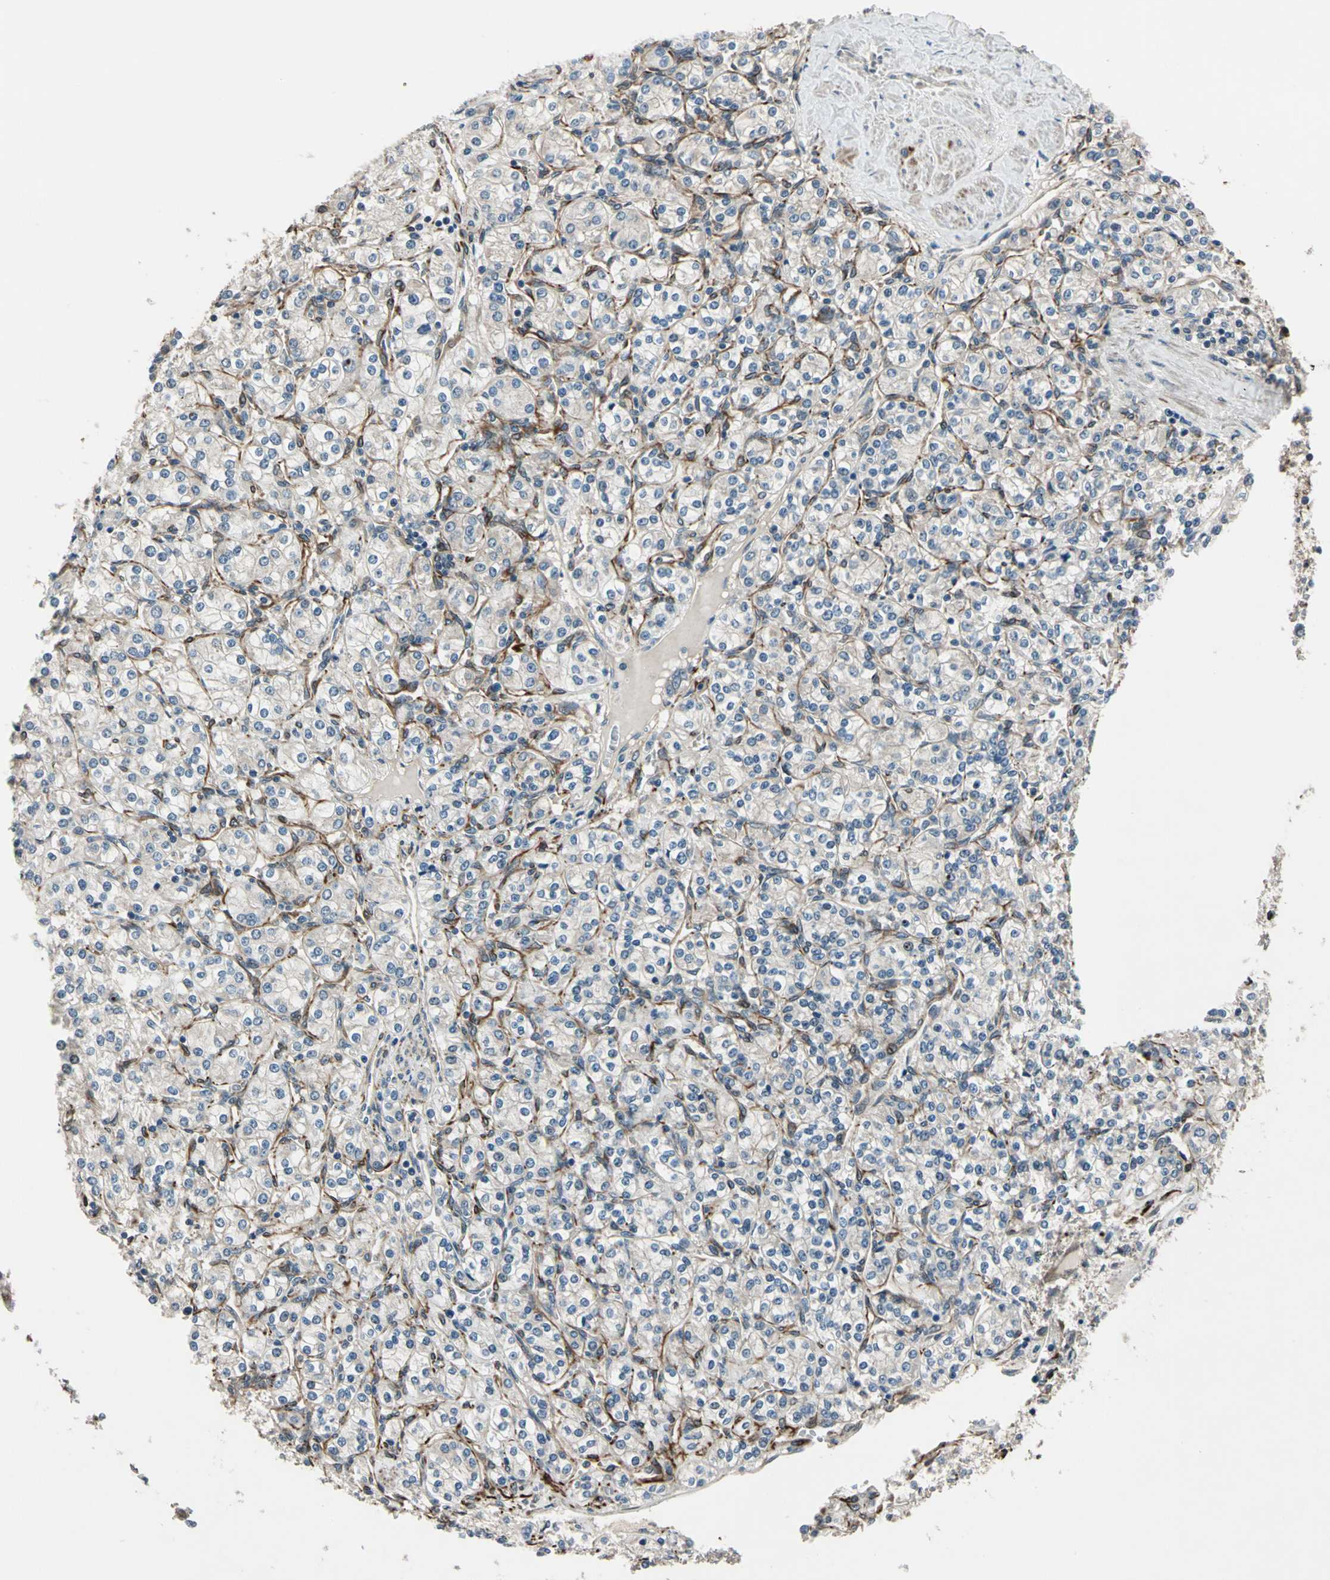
{"staining": {"intensity": "negative", "quantity": "none", "location": "none"}, "tissue": "renal cancer", "cell_type": "Tumor cells", "image_type": "cancer", "snomed": [{"axis": "morphology", "description": "Adenocarcinoma, NOS"}, {"axis": "topography", "description": "Kidney"}], "caption": "This is an IHC image of human renal cancer. There is no positivity in tumor cells.", "gene": "EXD2", "patient": {"sex": "male", "age": 77}}